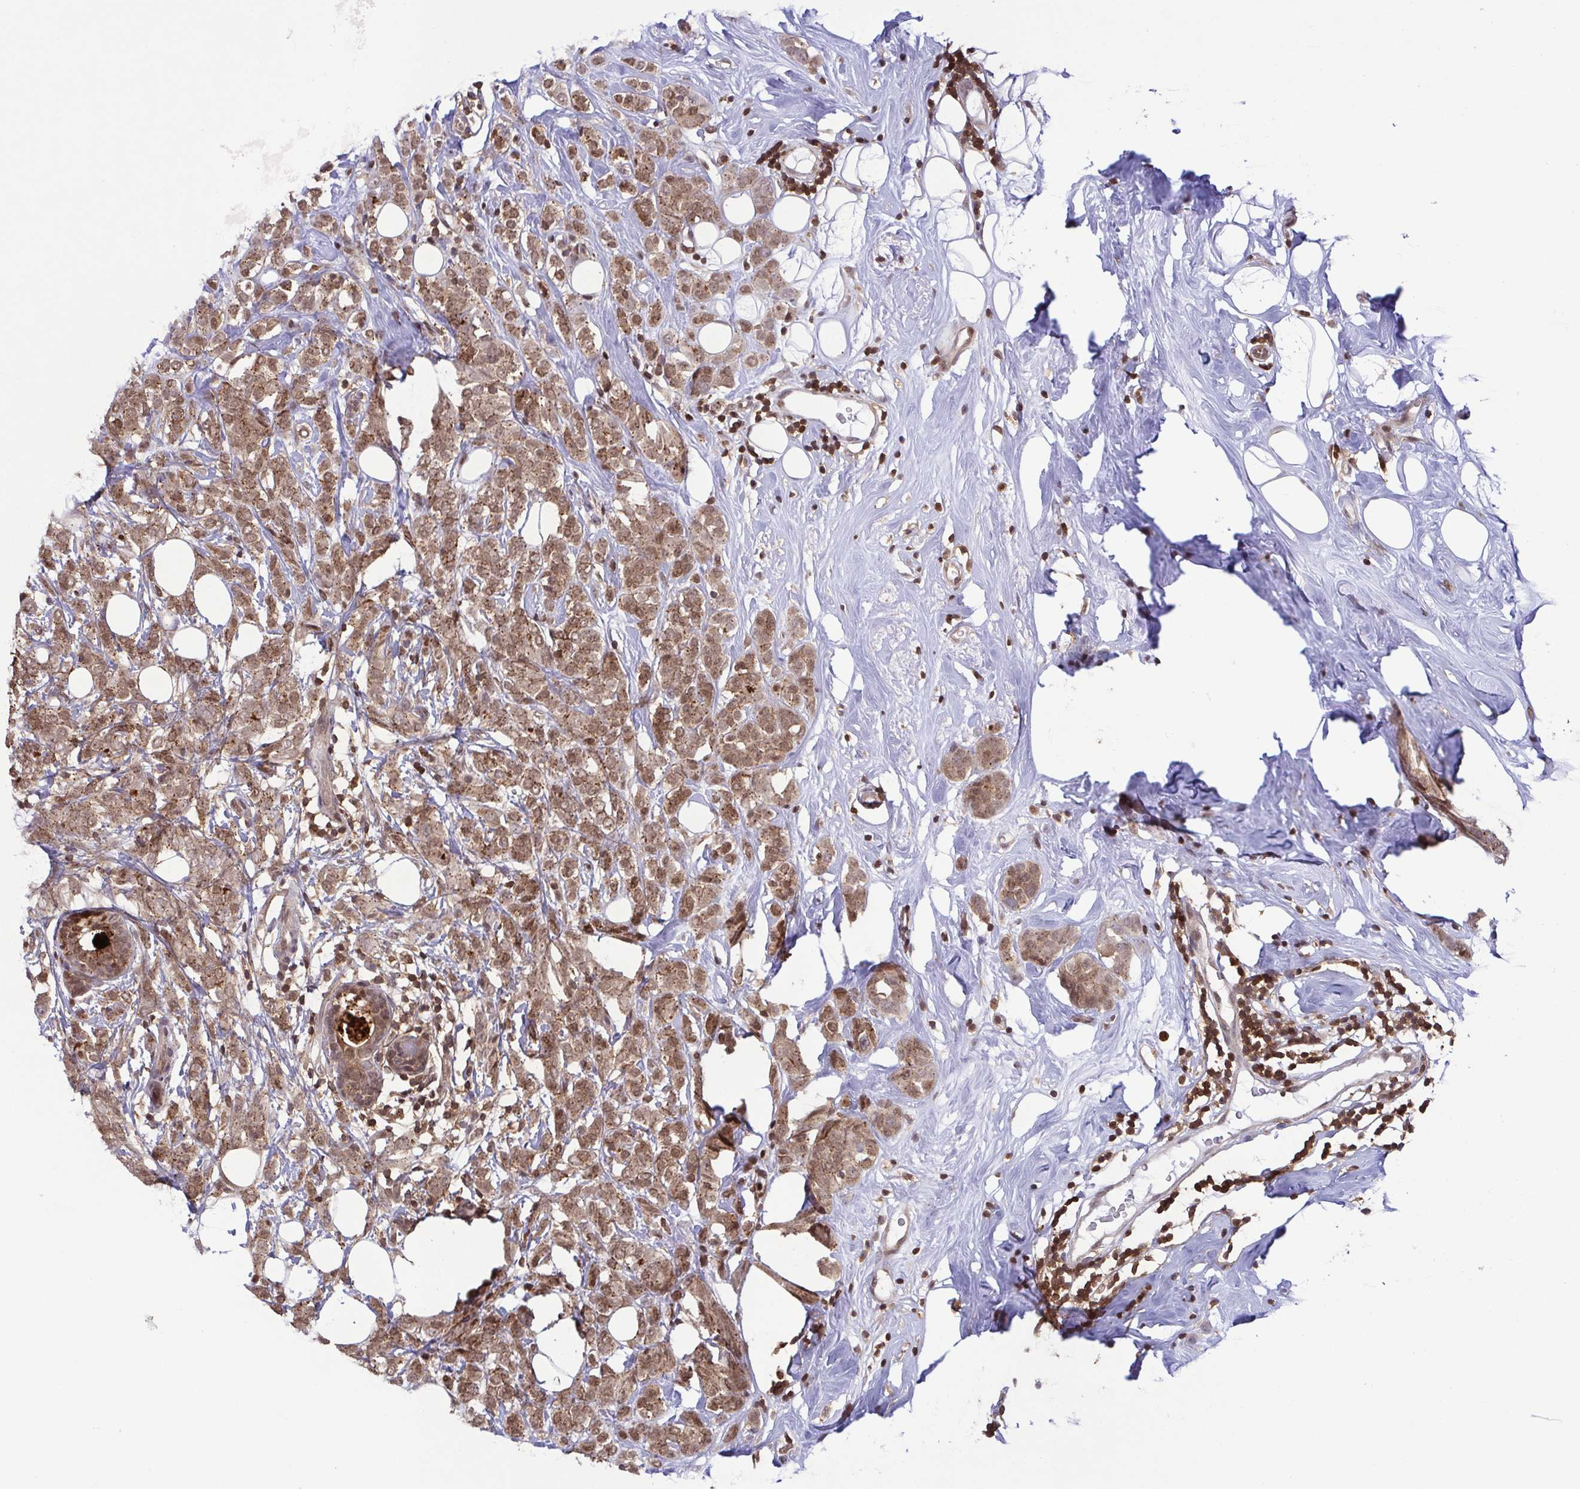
{"staining": {"intensity": "moderate", "quantity": ">75%", "location": "cytoplasmic/membranous,nuclear"}, "tissue": "breast cancer", "cell_type": "Tumor cells", "image_type": "cancer", "snomed": [{"axis": "morphology", "description": "Lobular carcinoma"}, {"axis": "topography", "description": "Breast"}], "caption": "Immunohistochemical staining of human breast cancer reveals medium levels of moderate cytoplasmic/membranous and nuclear protein positivity in approximately >75% of tumor cells.", "gene": "CHMP1B", "patient": {"sex": "female", "age": 49}}